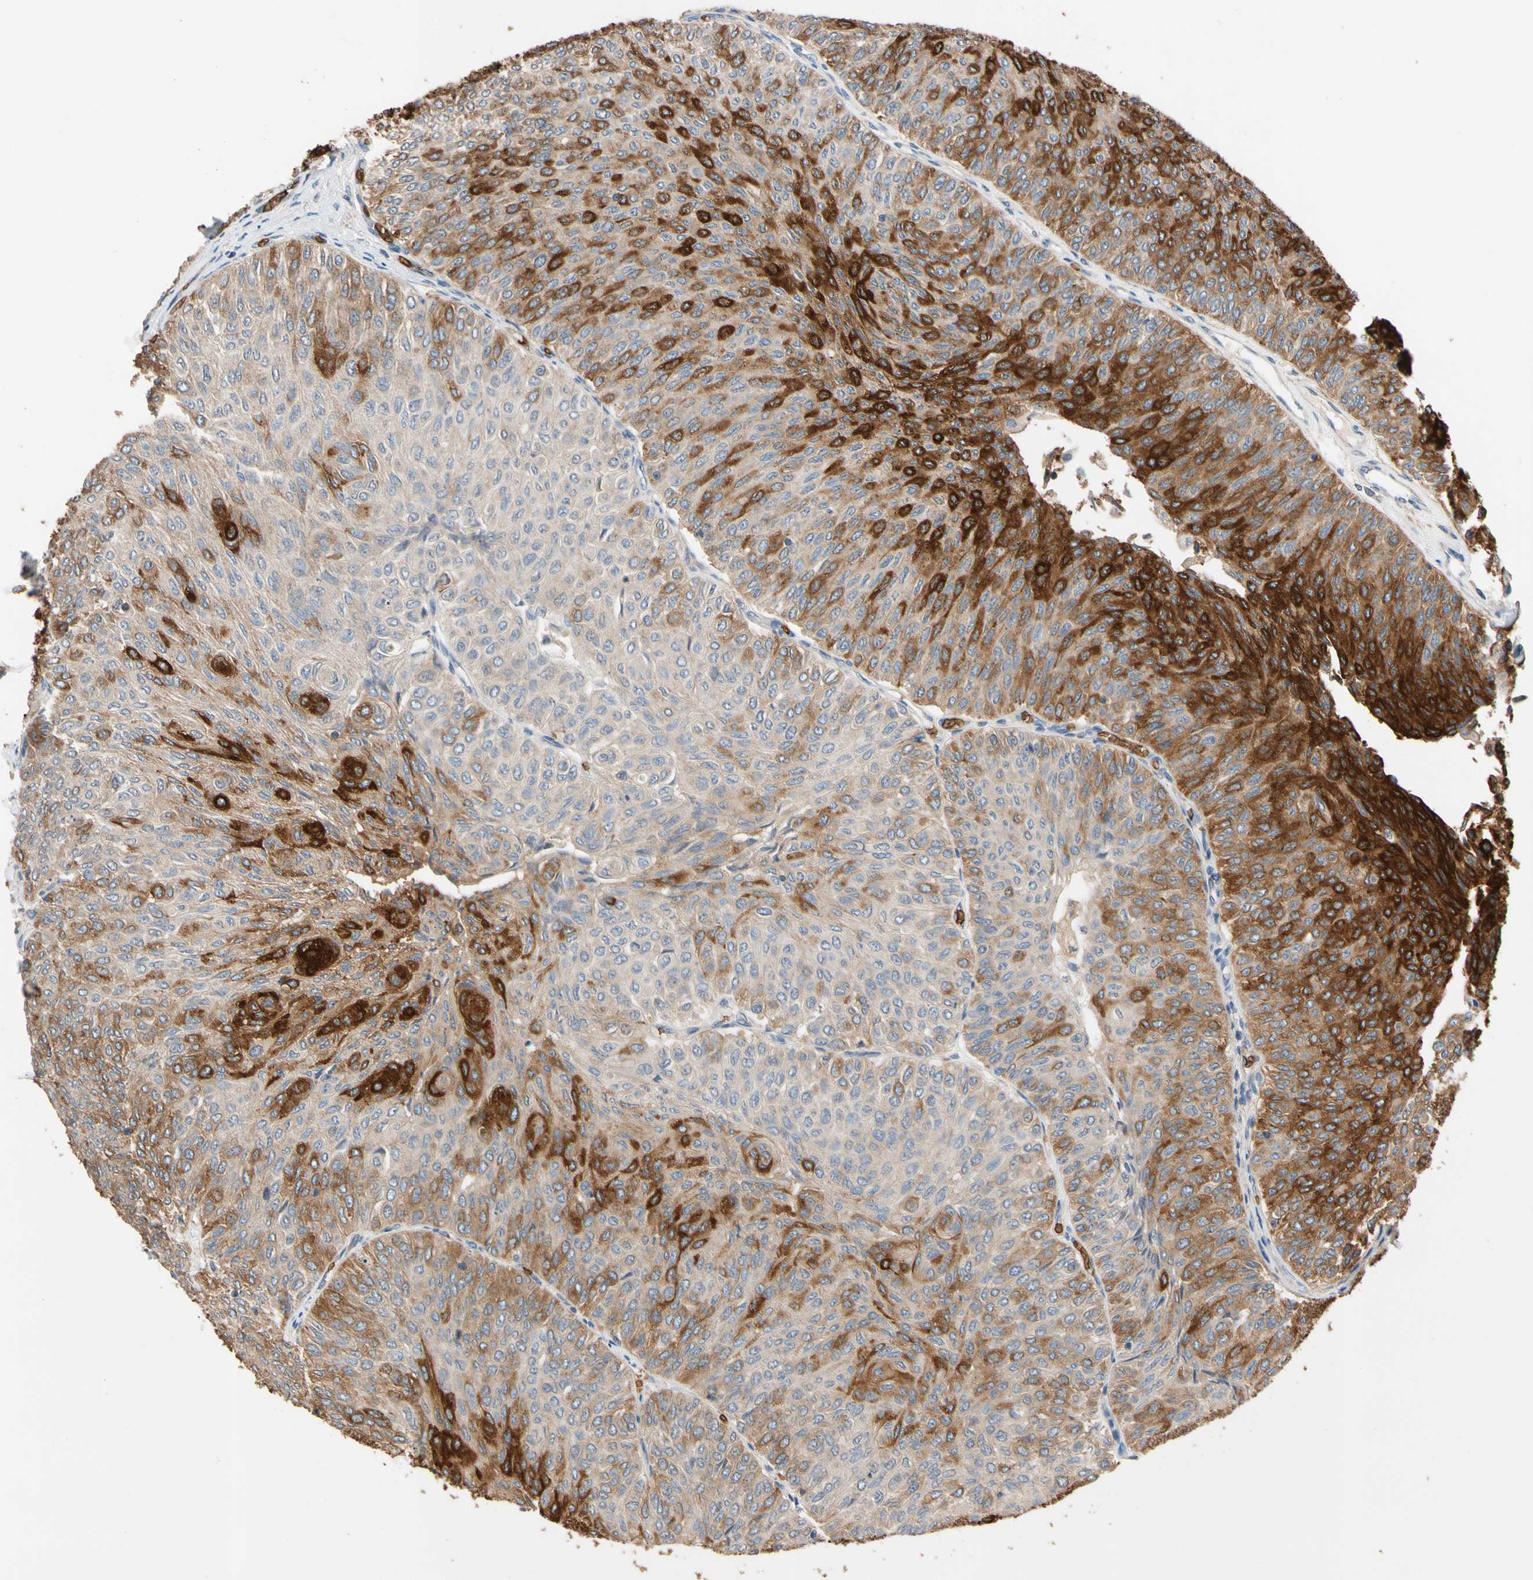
{"staining": {"intensity": "strong", "quantity": "25%-75%", "location": "cytoplasmic/membranous"}, "tissue": "urothelial cancer", "cell_type": "Tumor cells", "image_type": "cancer", "snomed": [{"axis": "morphology", "description": "Urothelial carcinoma, Low grade"}, {"axis": "topography", "description": "Urinary bladder"}], "caption": "Protein expression analysis of urothelial carcinoma (low-grade) exhibits strong cytoplasmic/membranous positivity in approximately 25%-75% of tumor cells. Using DAB (brown) and hematoxylin (blue) stains, captured at high magnification using brightfield microscopy.", "gene": "RIOK2", "patient": {"sex": "male", "age": 78}}